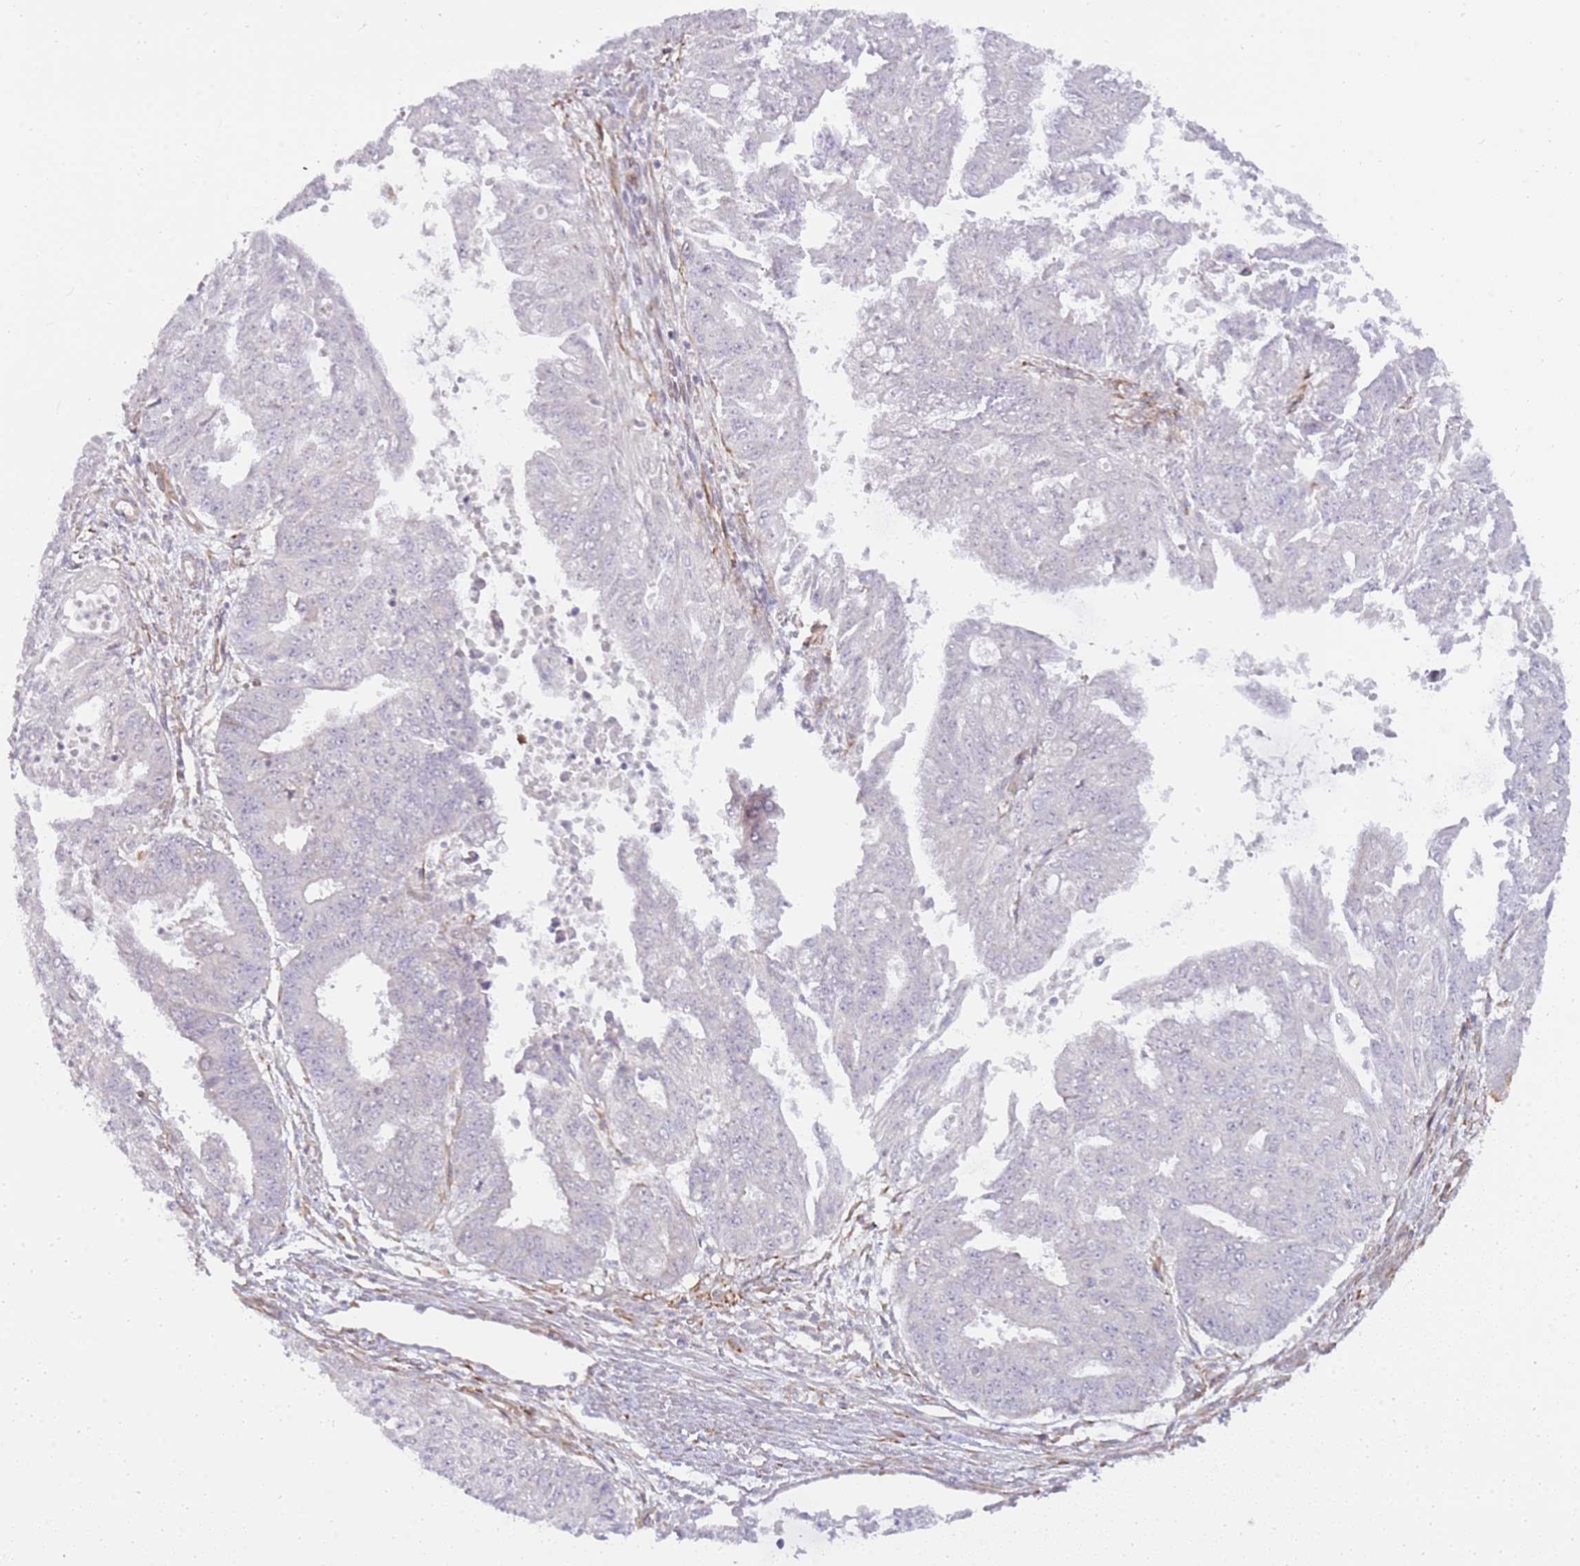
{"staining": {"intensity": "negative", "quantity": "none", "location": "none"}, "tissue": "endometrial cancer", "cell_type": "Tumor cells", "image_type": "cancer", "snomed": [{"axis": "morphology", "description": "Adenocarcinoma, NOS"}, {"axis": "topography", "description": "Endometrium"}], "caption": "IHC histopathology image of endometrial adenocarcinoma stained for a protein (brown), which displays no positivity in tumor cells.", "gene": "GRAP", "patient": {"sex": "female", "age": 73}}